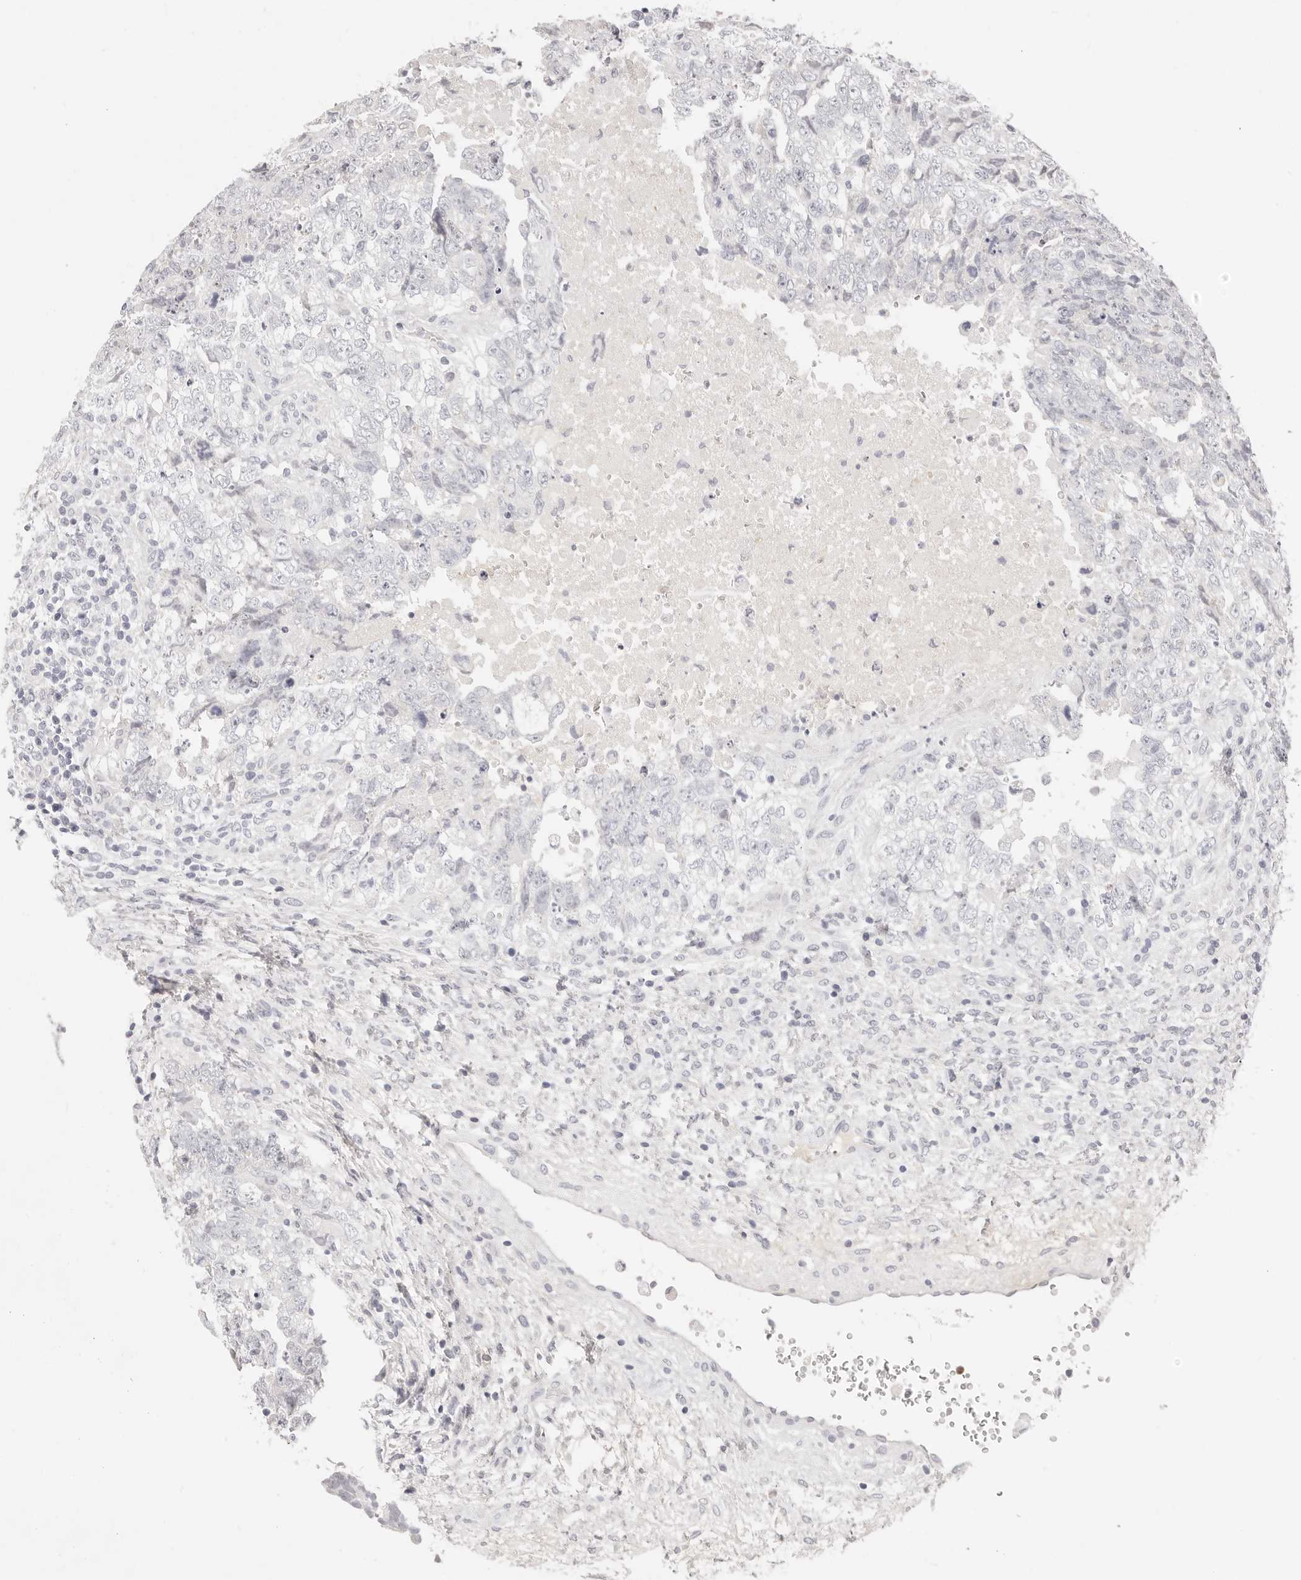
{"staining": {"intensity": "negative", "quantity": "none", "location": "none"}, "tissue": "testis cancer", "cell_type": "Tumor cells", "image_type": "cancer", "snomed": [{"axis": "morphology", "description": "Carcinoma, Embryonal, NOS"}, {"axis": "topography", "description": "Testis"}], "caption": "The immunohistochemistry (IHC) photomicrograph has no significant expression in tumor cells of testis embryonal carcinoma tissue.", "gene": "ASCL1", "patient": {"sex": "male", "age": 37}}